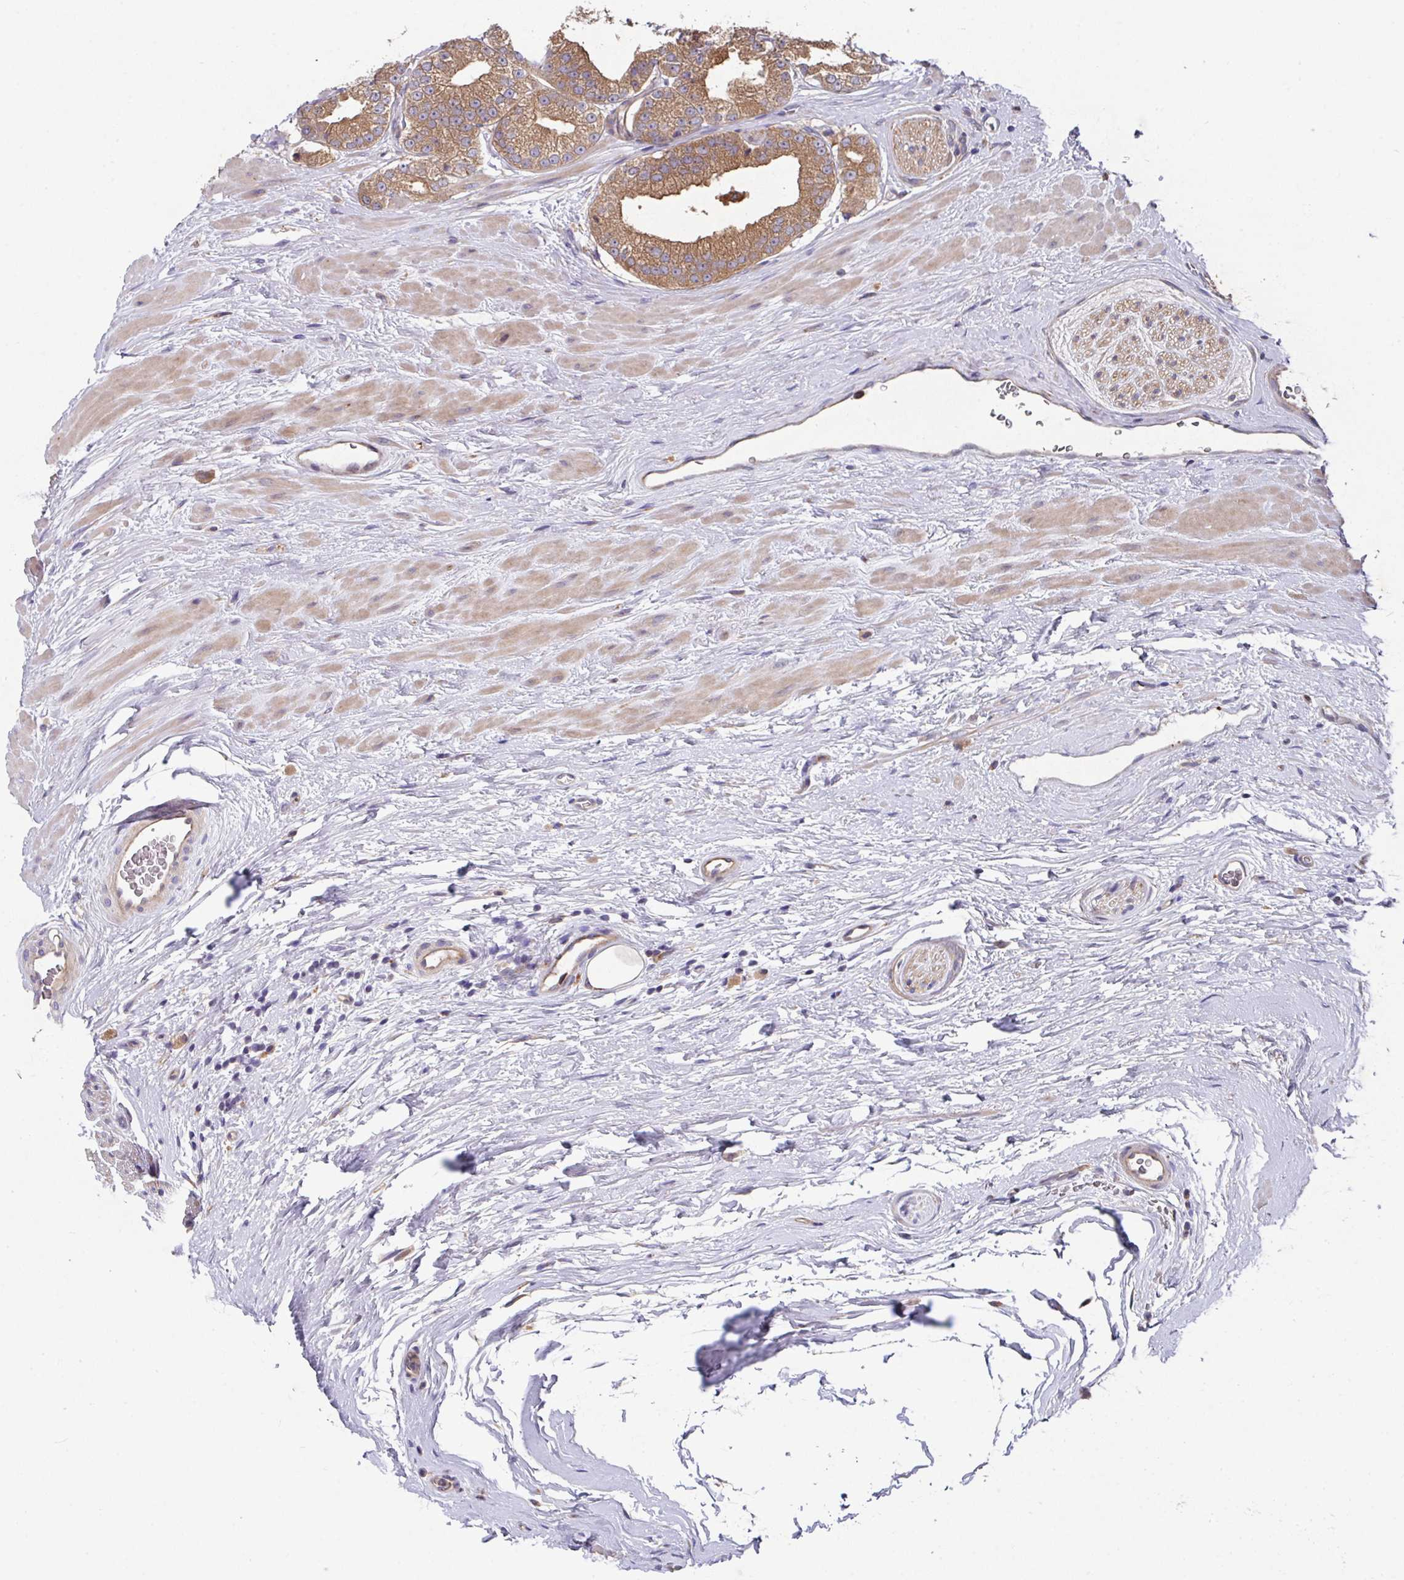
{"staining": {"intensity": "moderate", "quantity": ">75%", "location": "cytoplasmic/membranous"}, "tissue": "prostate cancer", "cell_type": "Tumor cells", "image_type": "cancer", "snomed": [{"axis": "morphology", "description": "Adenocarcinoma, High grade"}, {"axis": "topography", "description": "Prostate"}], "caption": "Moderate cytoplasmic/membranous protein positivity is seen in approximately >75% of tumor cells in prostate cancer (adenocarcinoma (high-grade)). (brown staining indicates protein expression, while blue staining denotes nuclei).", "gene": "TRIM14", "patient": {"sex": "male", "age": 68}}